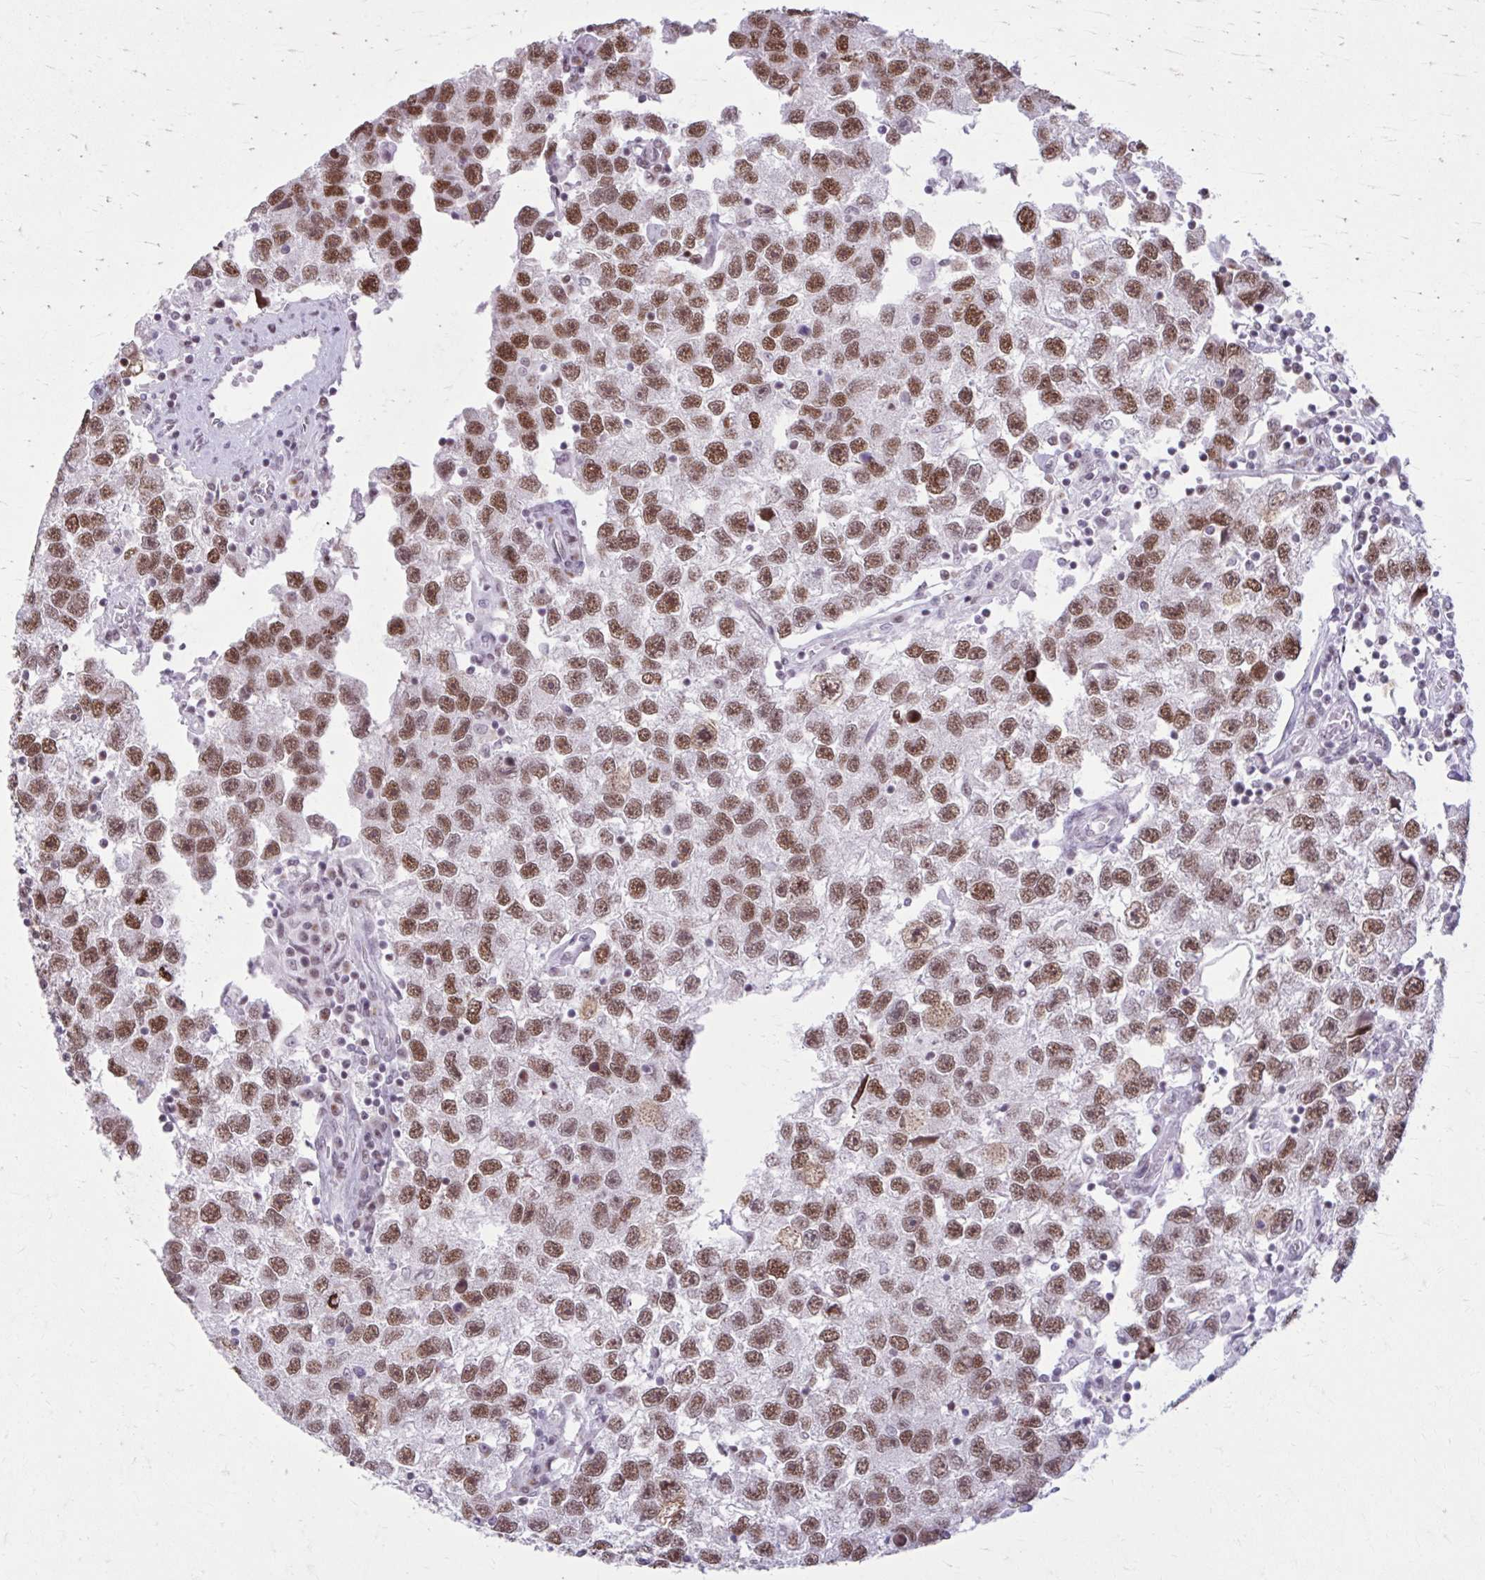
{"staining": {"intensity": "moderate", "quantity": ">75%", "location": "nuclear"}, "tissue": "testis cancer", "cell_type": "Tumor cells", "image_type": "cancer", "snomed": [{"axis": "morphology", "description": "Seminoma, NOS"}, {"axis": "topography", "description": "Testis"}], "caption": "Moderate nuclear positivity for a protein is seen in about >75% of tumor cells of testis seminoma using immunohistochemistry.", "gene": "PABIR1", "patient": {"sex": "male", "age": 26}}